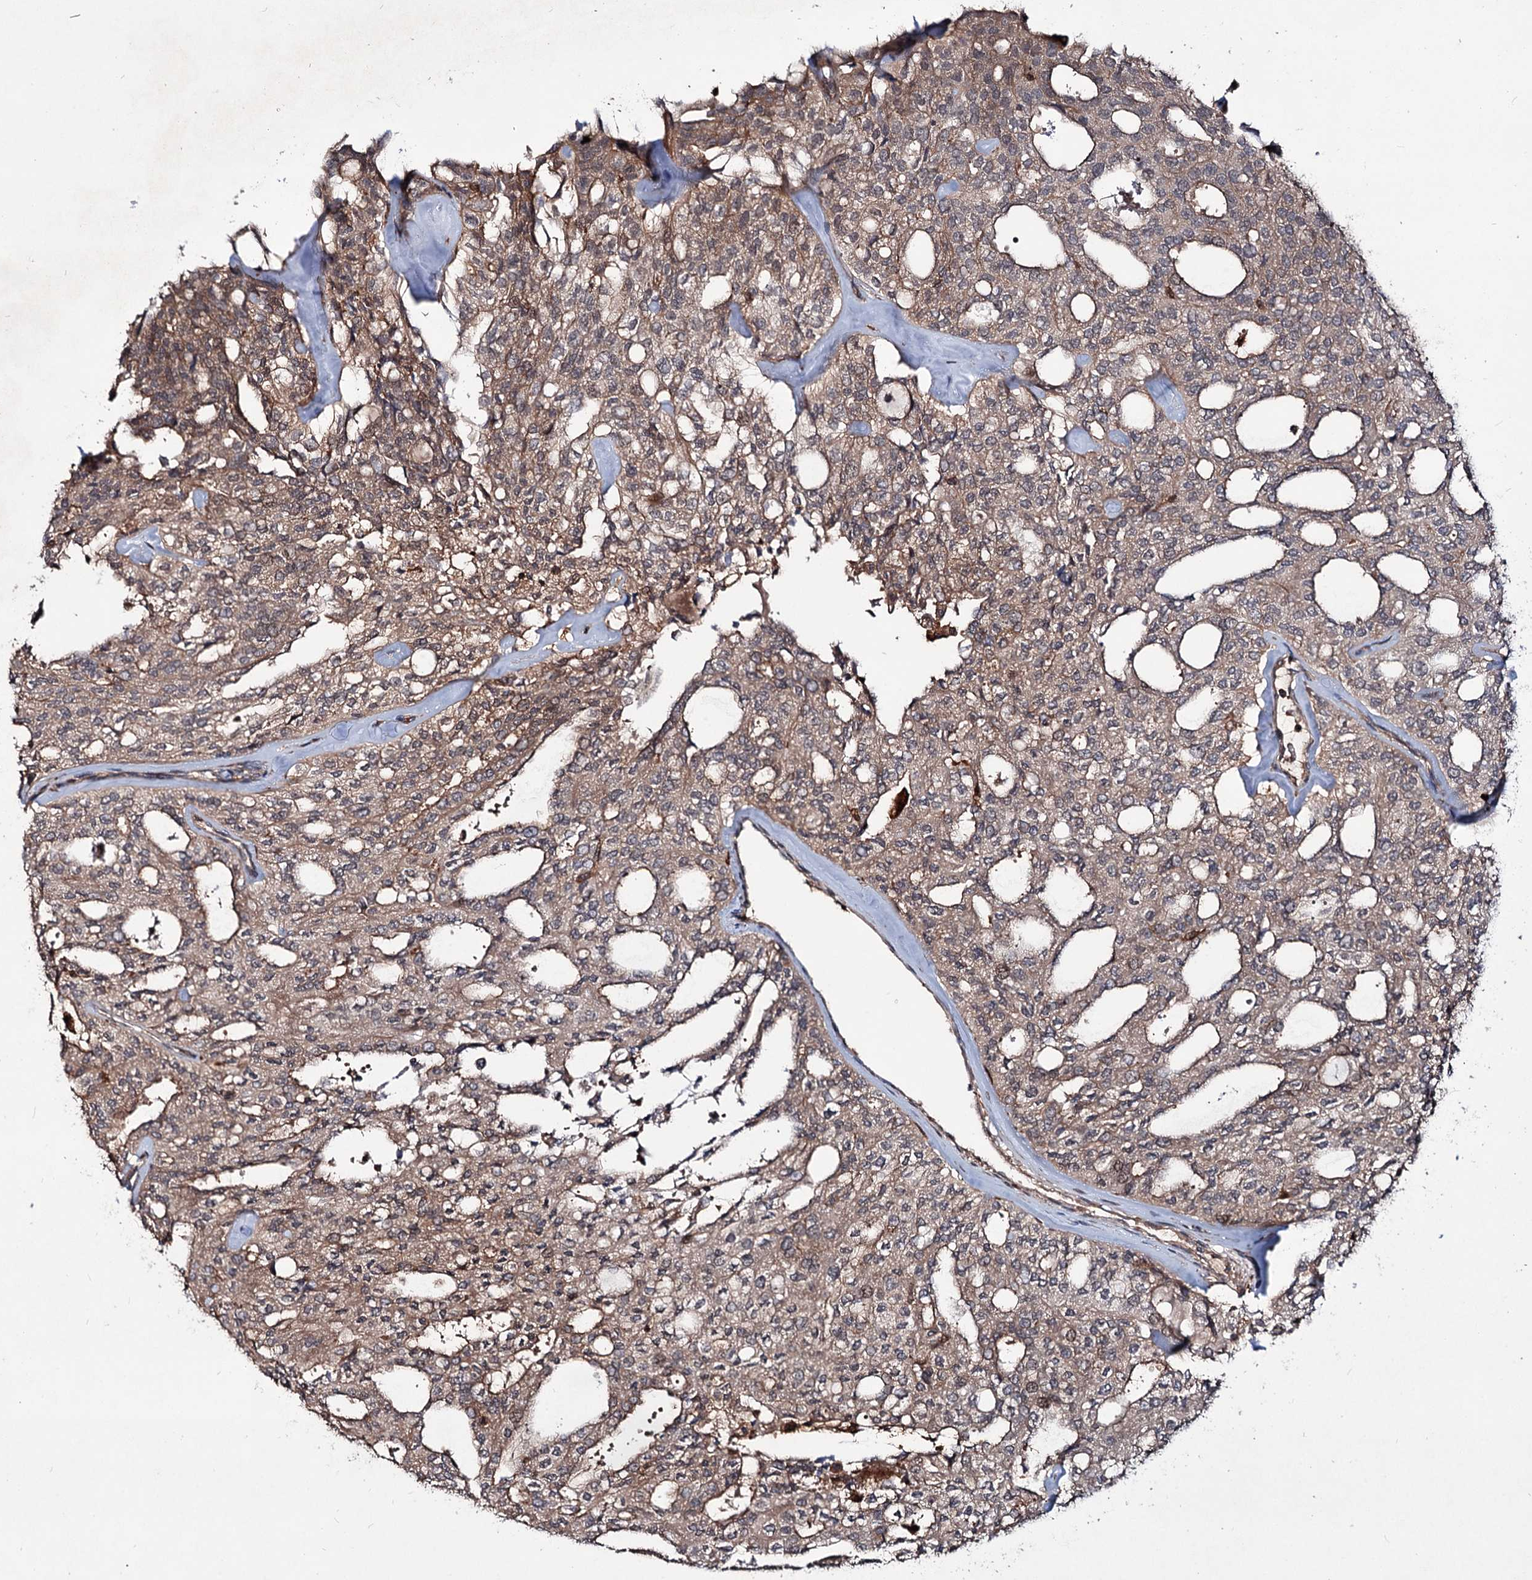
{"staining": {"intensity": "moderate", "quantity": ">75%", "location": "cytoplasmic/membranous"}, "tissue": "thyroid cancer", "cell_type": "Tumor cells", "image_type": "cancer", "snomed": [{"axis": "morphology", "description": "Follicular adenoma carcinoma, NOS"}, {"axis": "topography", "description": "Thyroid gland"}], "caption": "Human thyroid cancer (follicular adenoma carcinoma) stained for a protein (brown) shows moderate cytoplasmic/membranous positive staining in about >75% of tumor cells.", "gene": "GRIP1", "patient": {"sex": "male", "age": 75}}